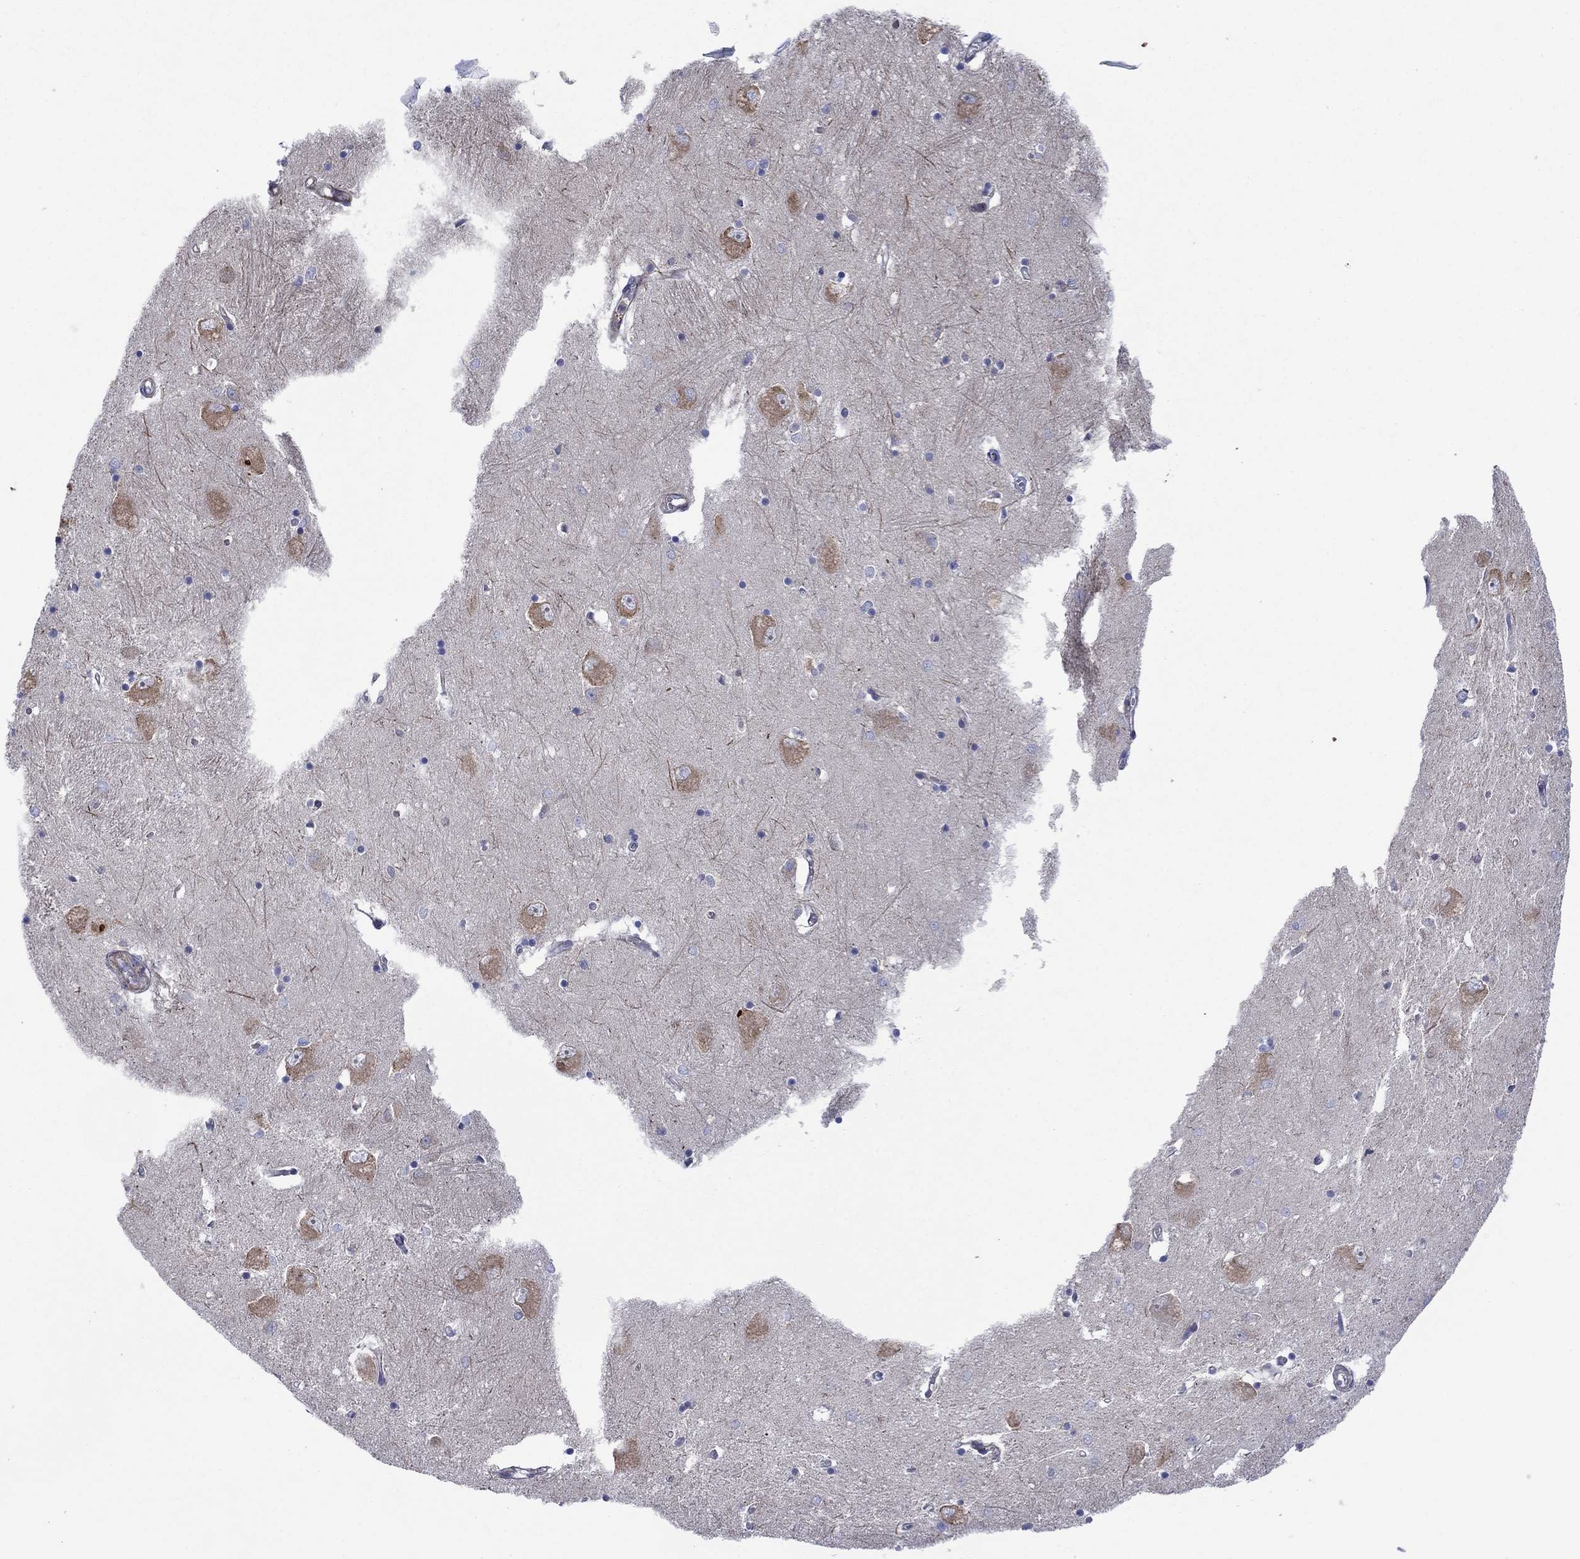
{"staining": {"intensity": "negative", "quantity": "none", "location": "none"}, "tissue": "caudate", "cell_type": "Glial cells", "image_type": "normal", "snomed": [{"axis": "morphology", "description": "Normal tissue, NOS"}, {"axis": "topography", "description": "Lateral ventricle wall"}], "caption": "Image shows no significant protein positivity in glial cells of benign caudate. (Brightfield microscopy of DAB immunohistochemistry at high magnification).", "gene": "PAG1", "patient": {"sex": "male", "age": 54}}